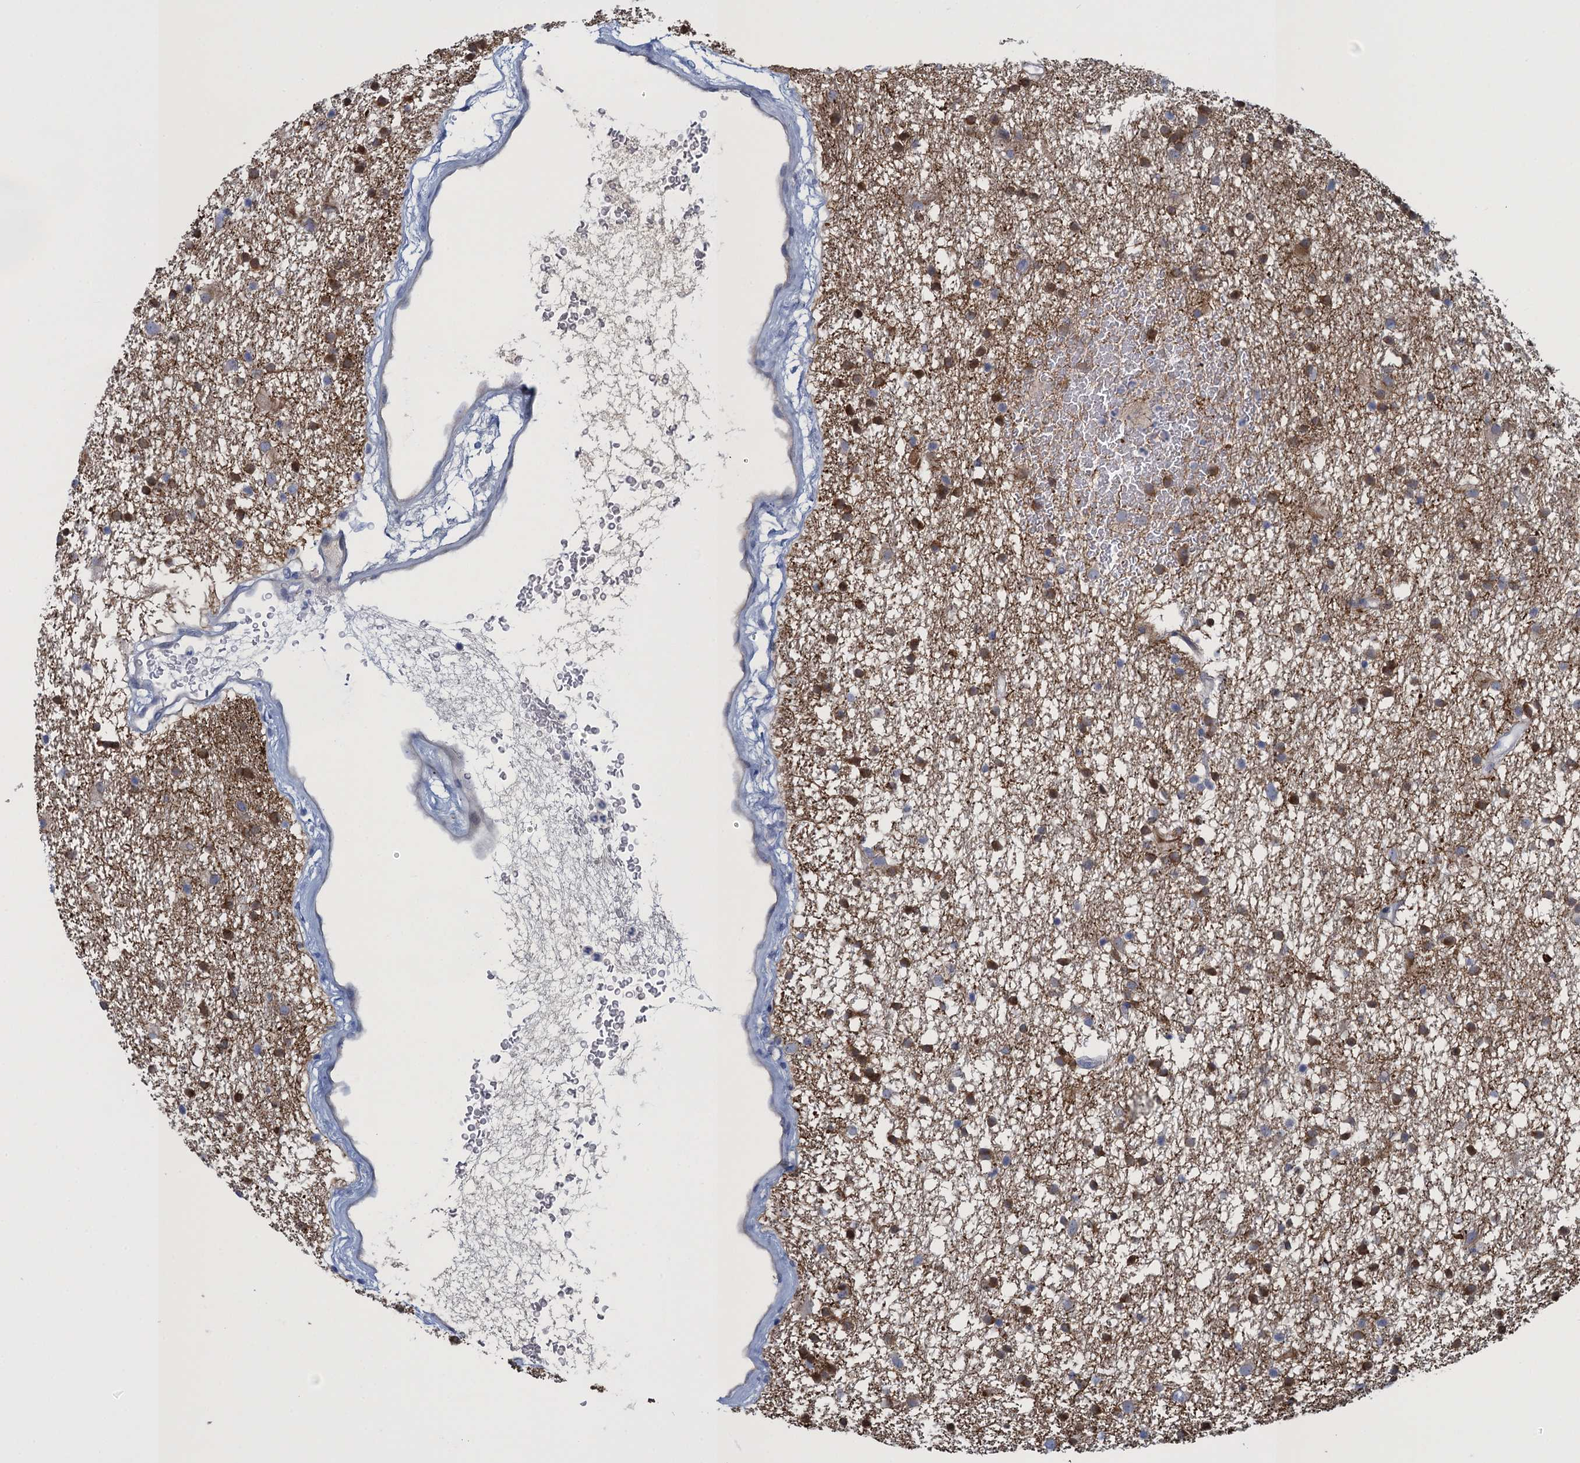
{"staining": {"intensity": "moderate", "quantity": "25%-75%", "location": "cytoplasmic/membranous"}, "tissue": "glioma", "cell_type": "Tumor cells", "image_type": "cancer", "snomed": [{"axis": "morphology", "description": "Glioma, malignant, High grade"}, {"axis": "topography", "description": "Brain"}], "caption": "Glioma tissue shows moderate cytoplasmic/membranous expression in about 25%-75% of tumor cells, visualized by immunohistochemistry. The staining is performed using DAB brown chromogen to label protein expression. The nuclei are counter-stained blue using hematoxylin.", "gene": "SCEL", "patient": {"sex": "male", "age": 77}}